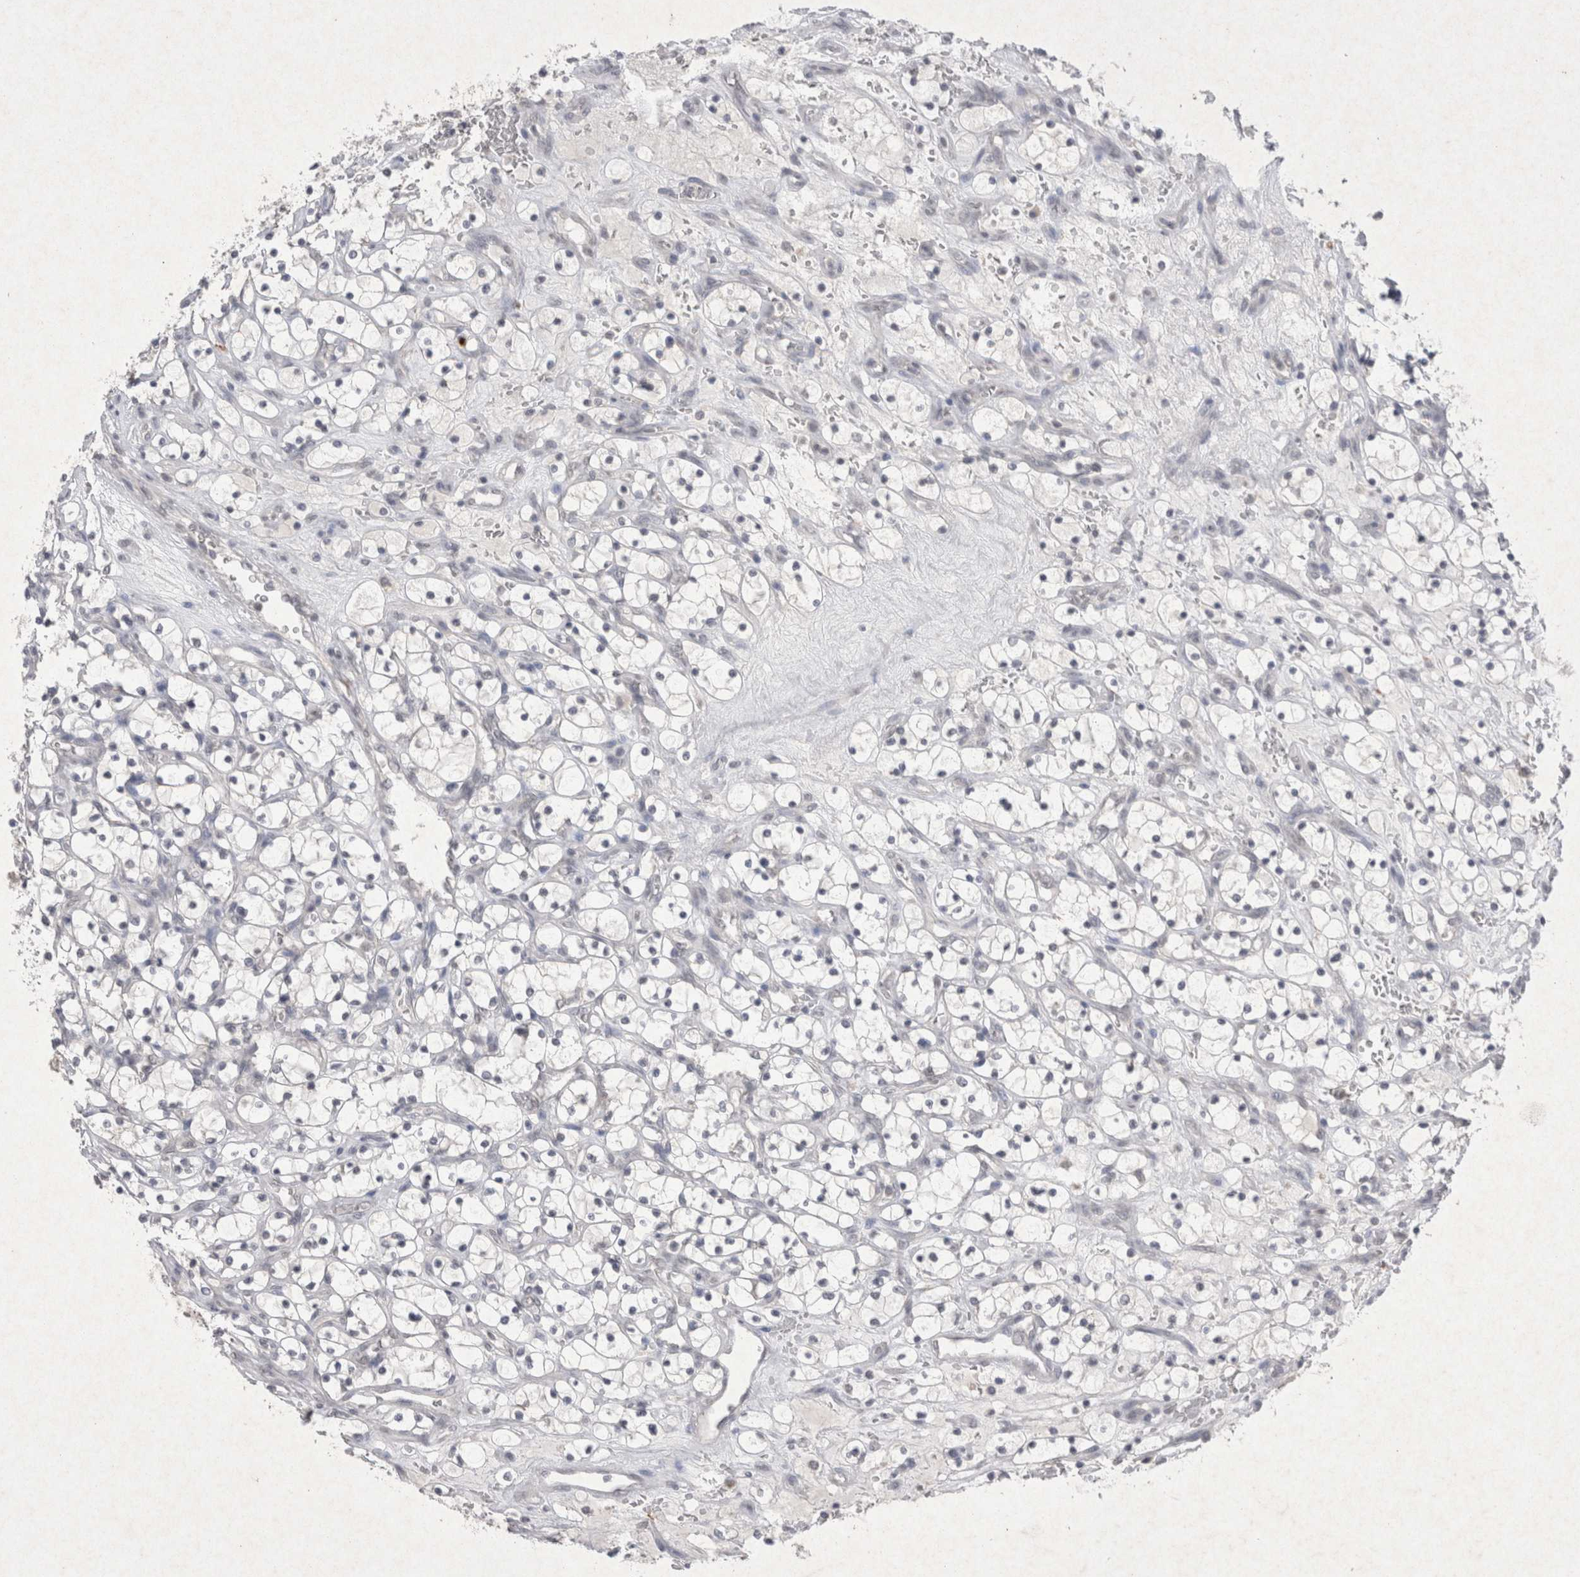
{"staining": {"intensity": "negative", "quantity": "none", "location": "none"}, "tissue": "renal cancer", "cell_type": "Tumor cells", "image_type": "cancer", "snomed": [{"axis": "morphology", "description": "Adenocarcinoma, NOS"}, {"axis": "topography", "description": "Kidney"}], "caption": "This is an immunohistochemistry histopathology image of renal cancer. There is no positivity in tumor cells.", "gene": "LYVE1", "patient": {"sex": "female", "age": 69}}